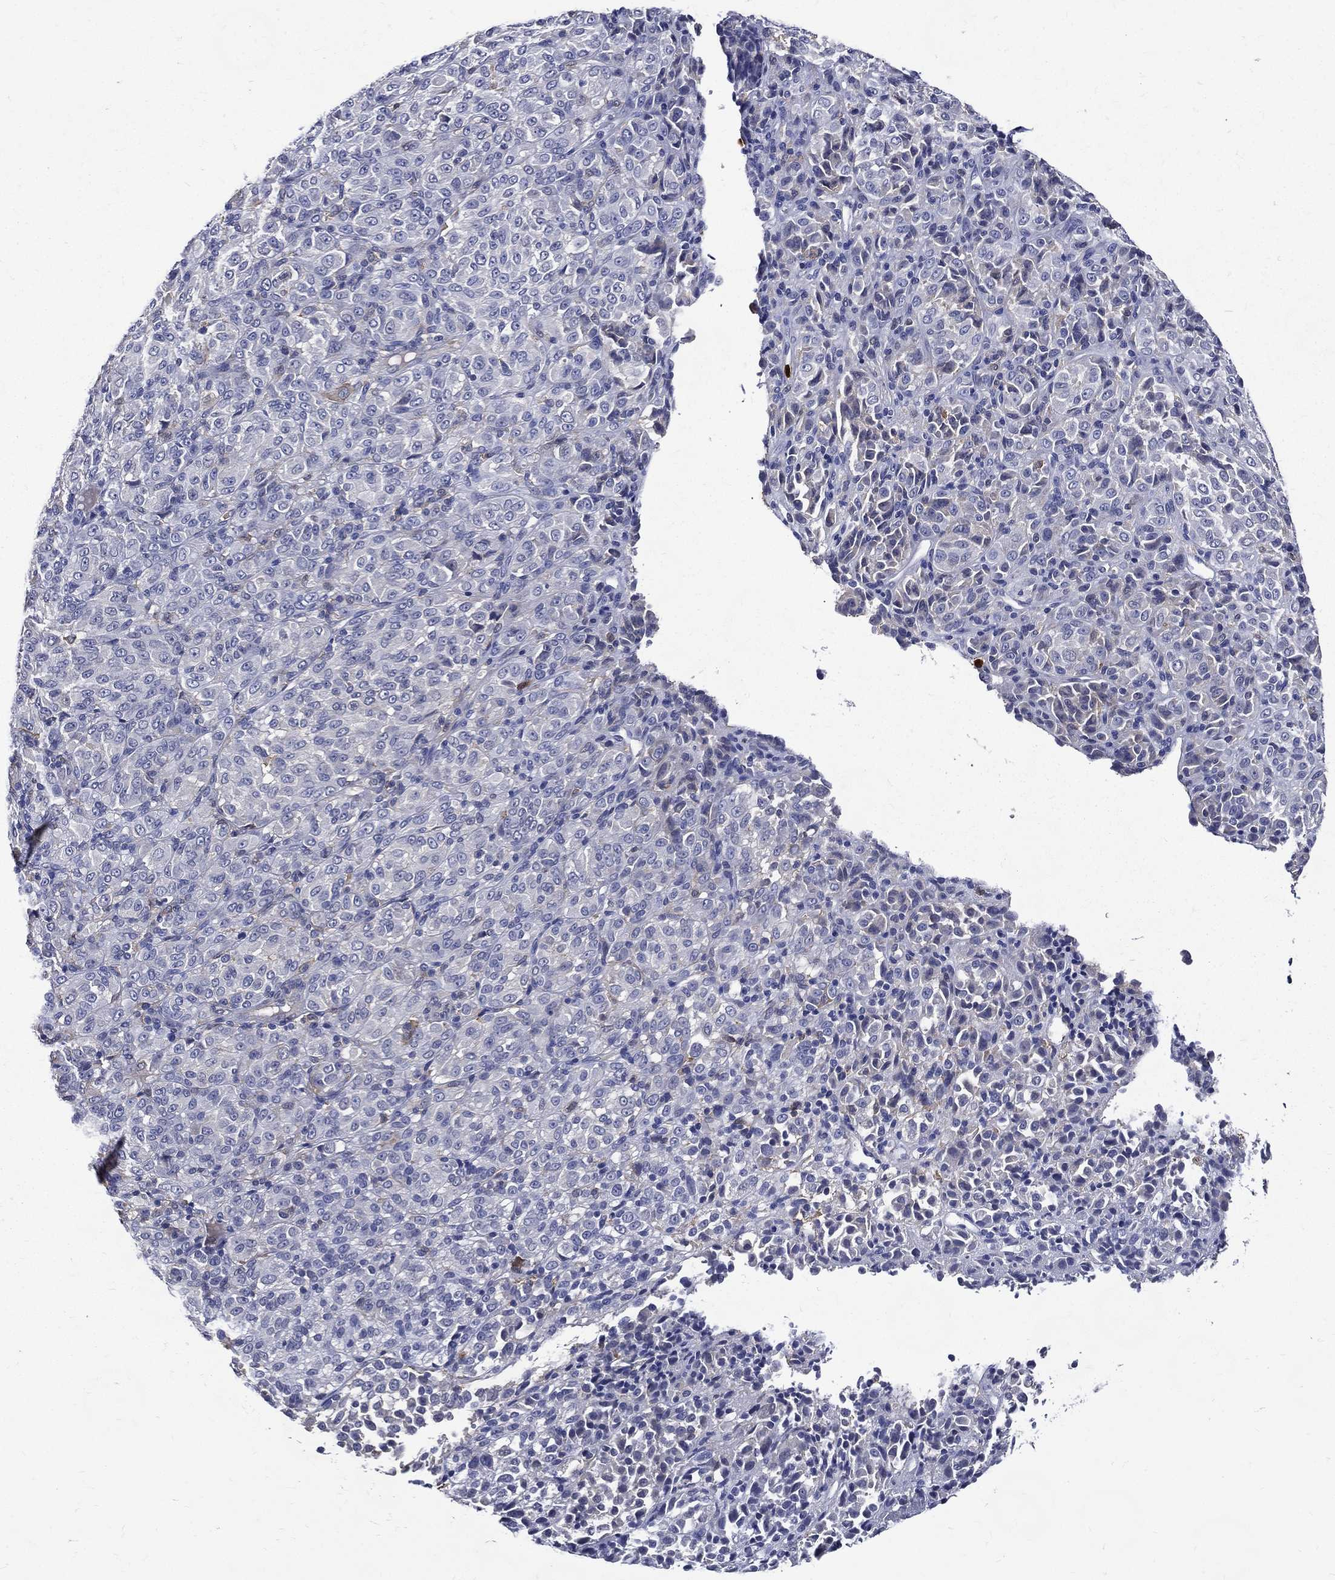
{"staining": {"intensity": "negative", "quantity": "none", "location": "none"}, "tissue": "melanoma", "cell_type": "Tumor cells", "image_type": "cancer", "snomed": [{"axis": "morphology", "description": "Malignant melanoma, Metastatic site"}, {"axis": "topography", "description": "Brain"}], "caption": "Image shows no protein positivity in tumor cells of malignant melanoma (metastatic site) tissue.", "gene": "GPR171", "patient": {"sex": "female", "age": 56}}